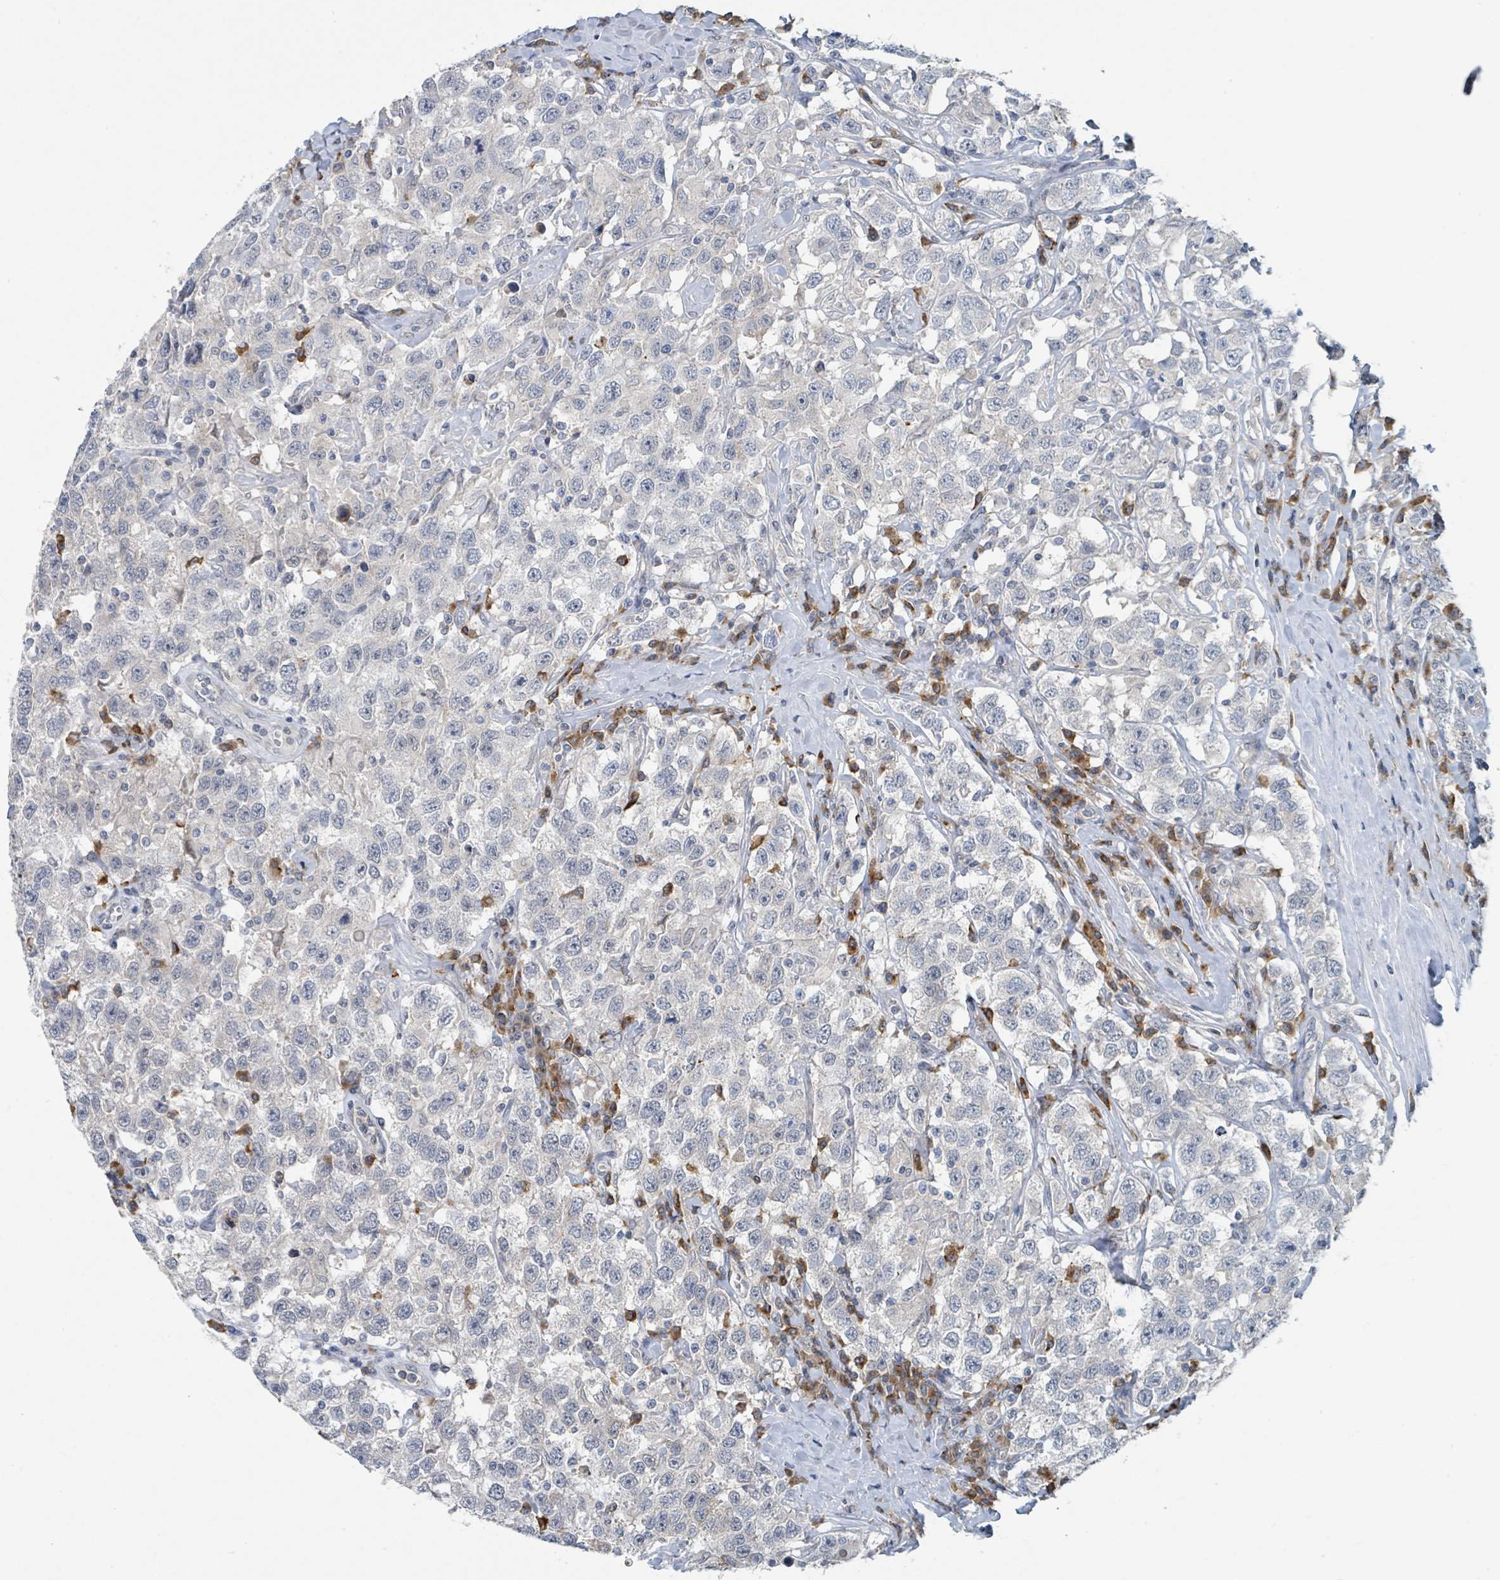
{"staining": {"intensity": "negative", "quantity": "none", "location": "none"}, "tissue": "testis cancer", "cell_type": "Tumor cells", "image_type": "cancer", "snomed": [{"axis": "morphology", "description": "Seminoma, NOS"}, {"axis": "topography", "description": "Testis"}], "caption": "DAB immunohistochemical staining of human testis seminoma reveals no significant positivity in tumor cells.", "gene": "ANKRD55", "patient": {"sex": "male", "age": 41}}